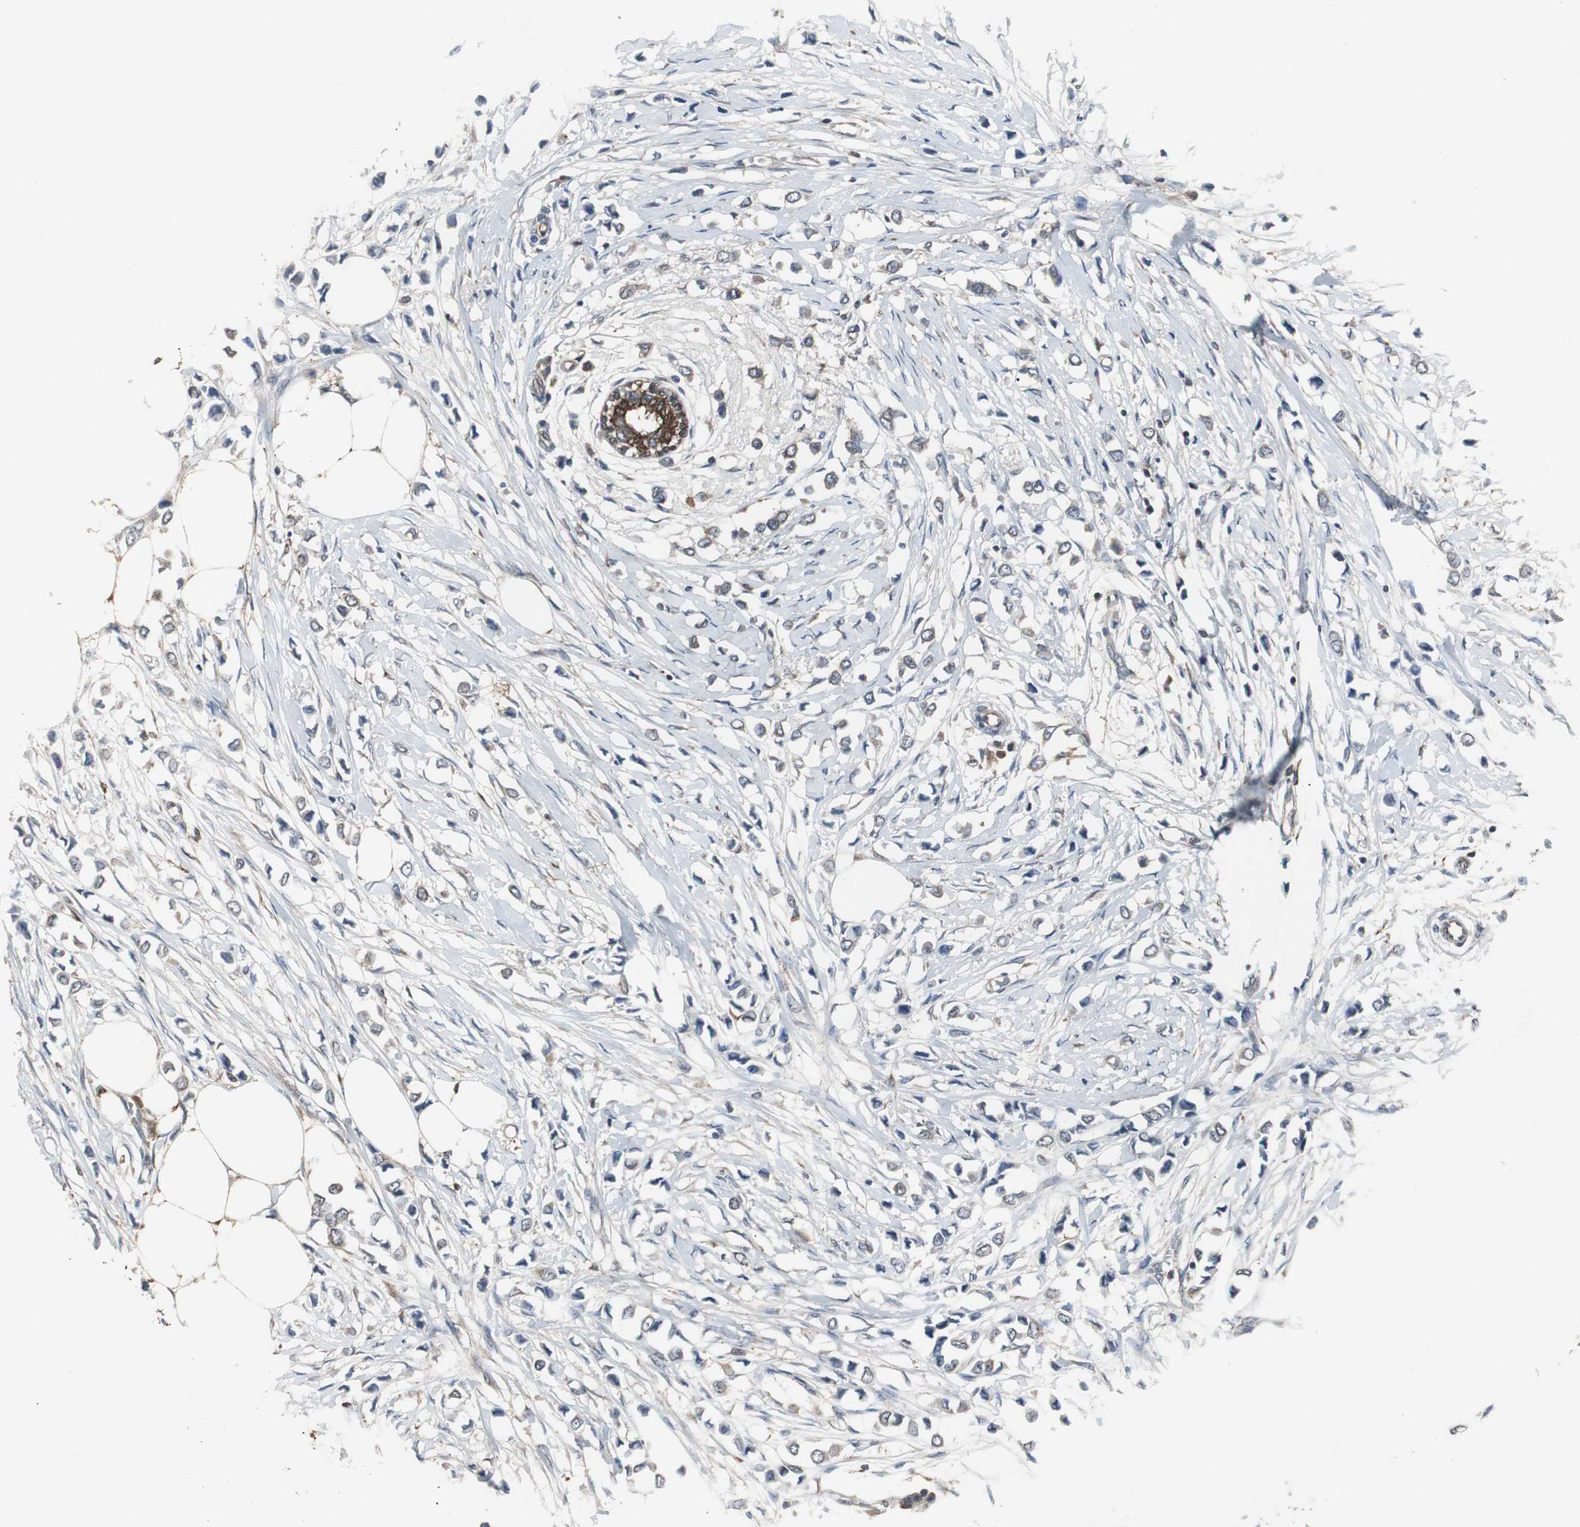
{"staining": {"intensity": "negative", "quantity": "none", "location": "none"}, "tissue": "breast cancer", "cell_type": "Tumor cells", "image_type": "cancer", "snomed": [{"axis": "morphology", "description": "Lobular carcinoma"}, {"axis": "topography", "description": "Breast"}], "caption": "IHC photomicrograph of neoplastic tissue: human breast cancer (lobular carcinoma) stained with DAB (3,3'-diaminobenzidine) reveals no significant protein expression in tumor cells. The staining was performed using DAB to visualize the protein expression in brown, while the nuclei were stained in blue with hematoxylin (Magnification: 20x).", "gene": "ZSCAN22", "patient": {"sex": "female", "age": 51}}